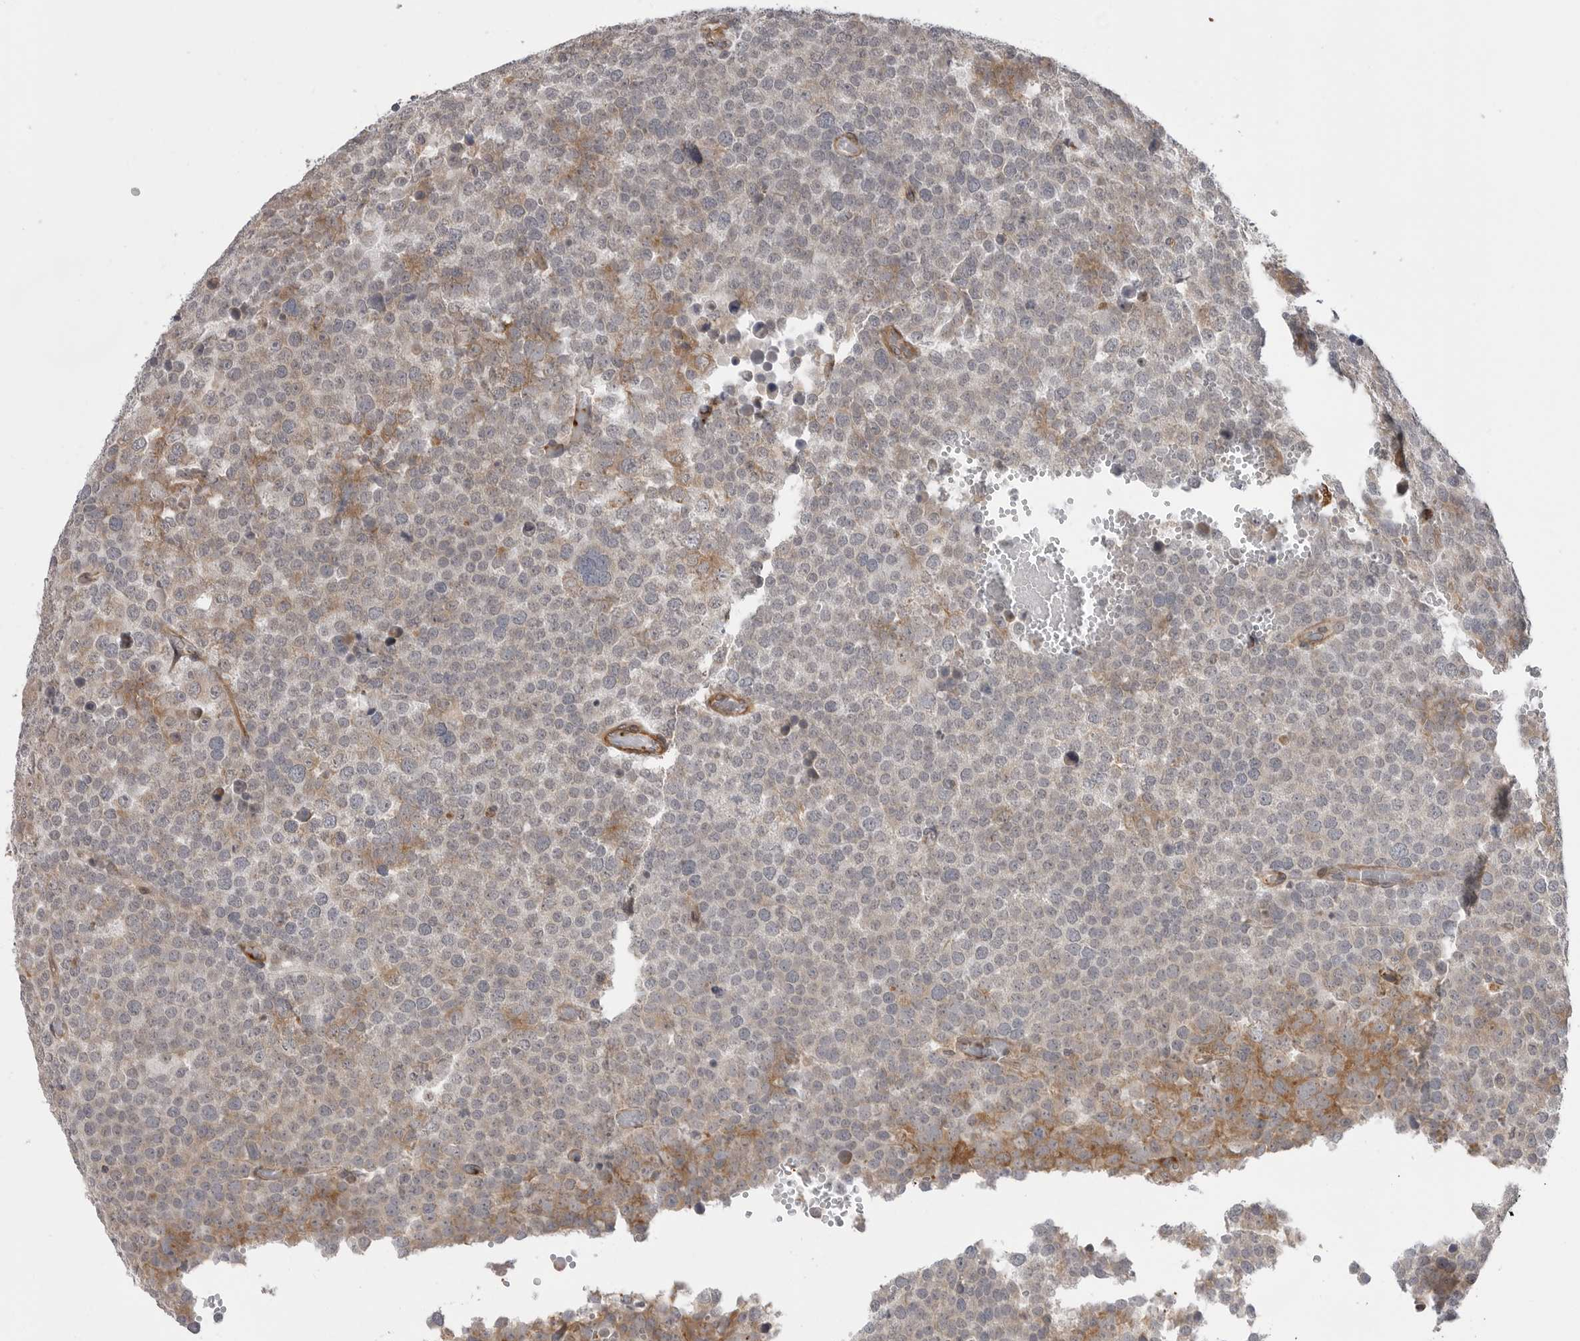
{"staining": {"intensity": "moderate", "quantity": "25%-75%", "location": "cytoplasmic/membranous"}, "tissue": "testis cancer", "cell_type": "Tumor cells", "image_type": "cancer", "snomed": [{"axis": "morphology", "description": "Seminoma, NOS"}, {"axis": "topography", "description": "Testis"}], "caption": "Approximately 25%-75% of tumor cells in seminoma (testis) display moderate cytoplasmic/membranous protein positivity as visualized by brown immunohistochemical staining.", "gene": "SCP2", "patient": {"sex": "male", "age": 71}}